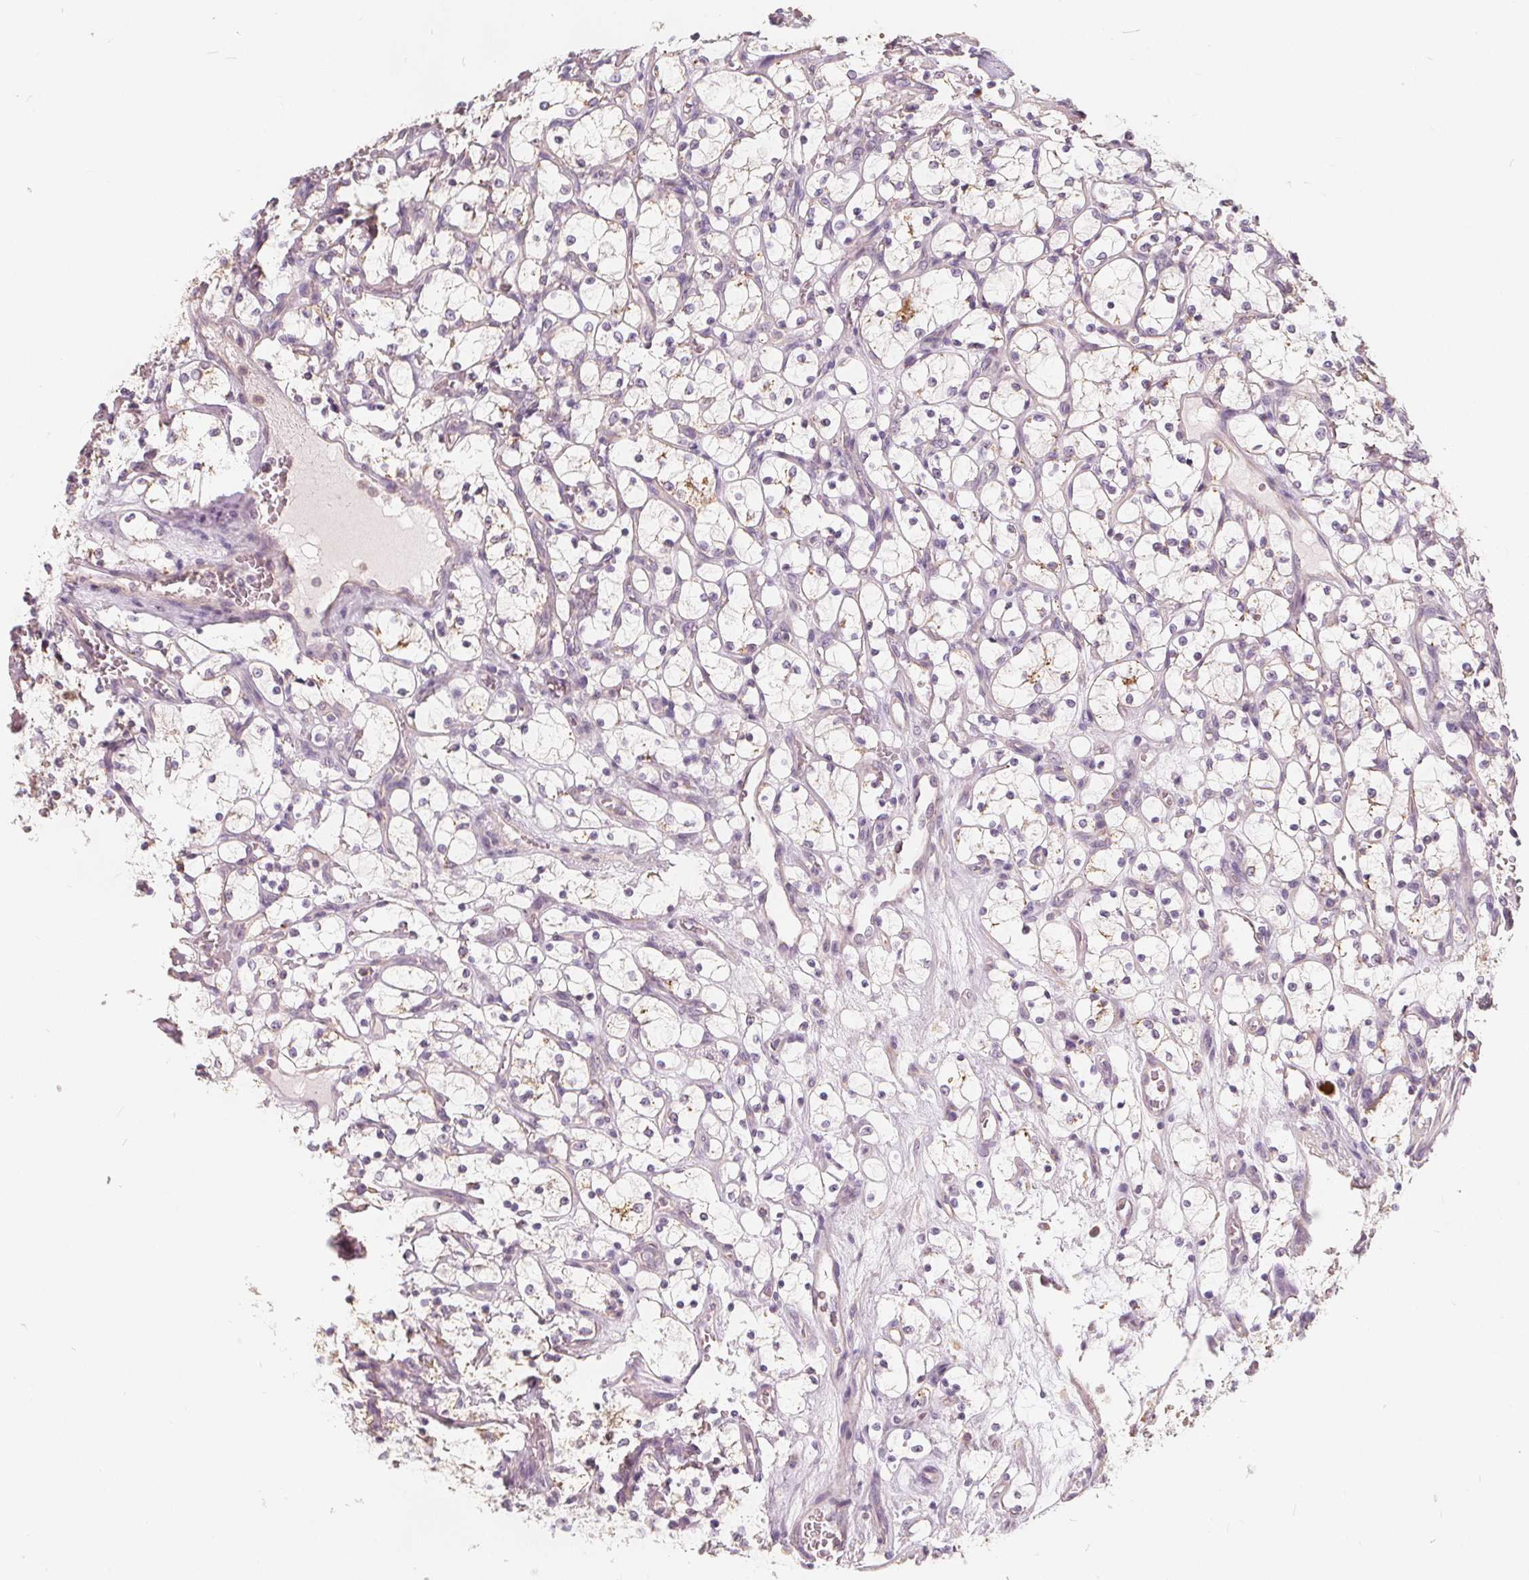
{"staining": {"intensity": "negative", "quantity": "none", "location": "none"}, "tissue": "renal cancer", "cell_type": "Tumor cells", "image_type": "cancer", "snomed": [{"axis": "morphology", "description": "Adenocarcinoma, NOS"}, {"axis": "topography", "description": "Kidney"}], "caption": "Adenocarcinoma (renal) was stained to show a protein in brown. There is no significant expression in tumor cells.", "gene": "DRC3", "patient": {"sex": "female", "age": 69}}